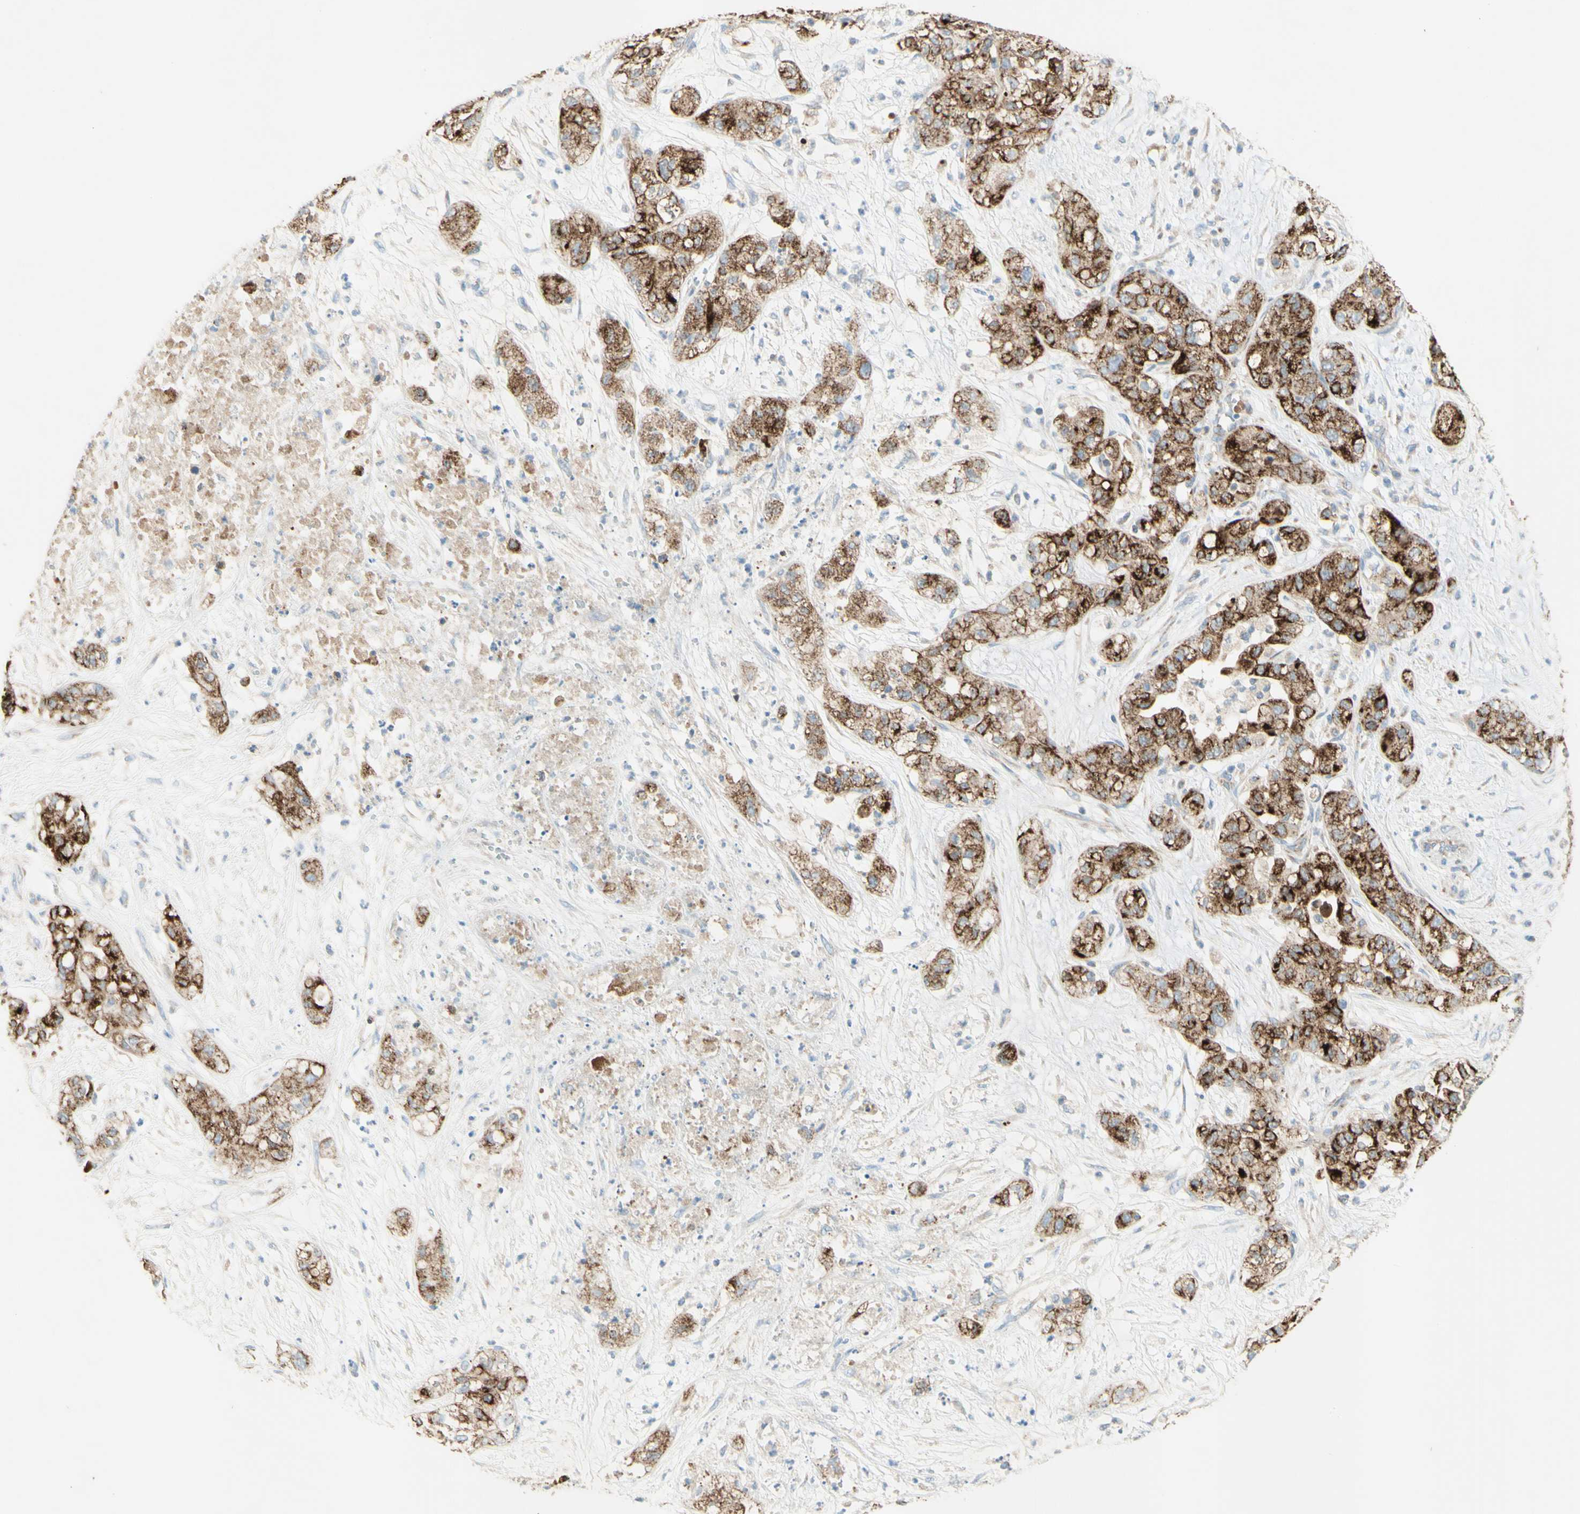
{"staining": {"intensity": "strong", "quantity": ">75%", "location": "cytoplasmic/membranous"}, "tissue": "pancreatic cancer", "cell_type": "Tumor cells", "image_type": "cancer", "snomed": [{"axis": "morphology", "description": "Adenocarcinoma, NOS"}, {"axis": "topography", "description": "Pancreas"}], "caption": "This histopathology image displays immunohistochemistry staining of pancreatic adenocarcinoma, with high strong cytoplasmic/membranous positivity in approximately >75% of tumor cells.", "gene": "ARMC10", "patient": {"sex": "female", "age": 78}}